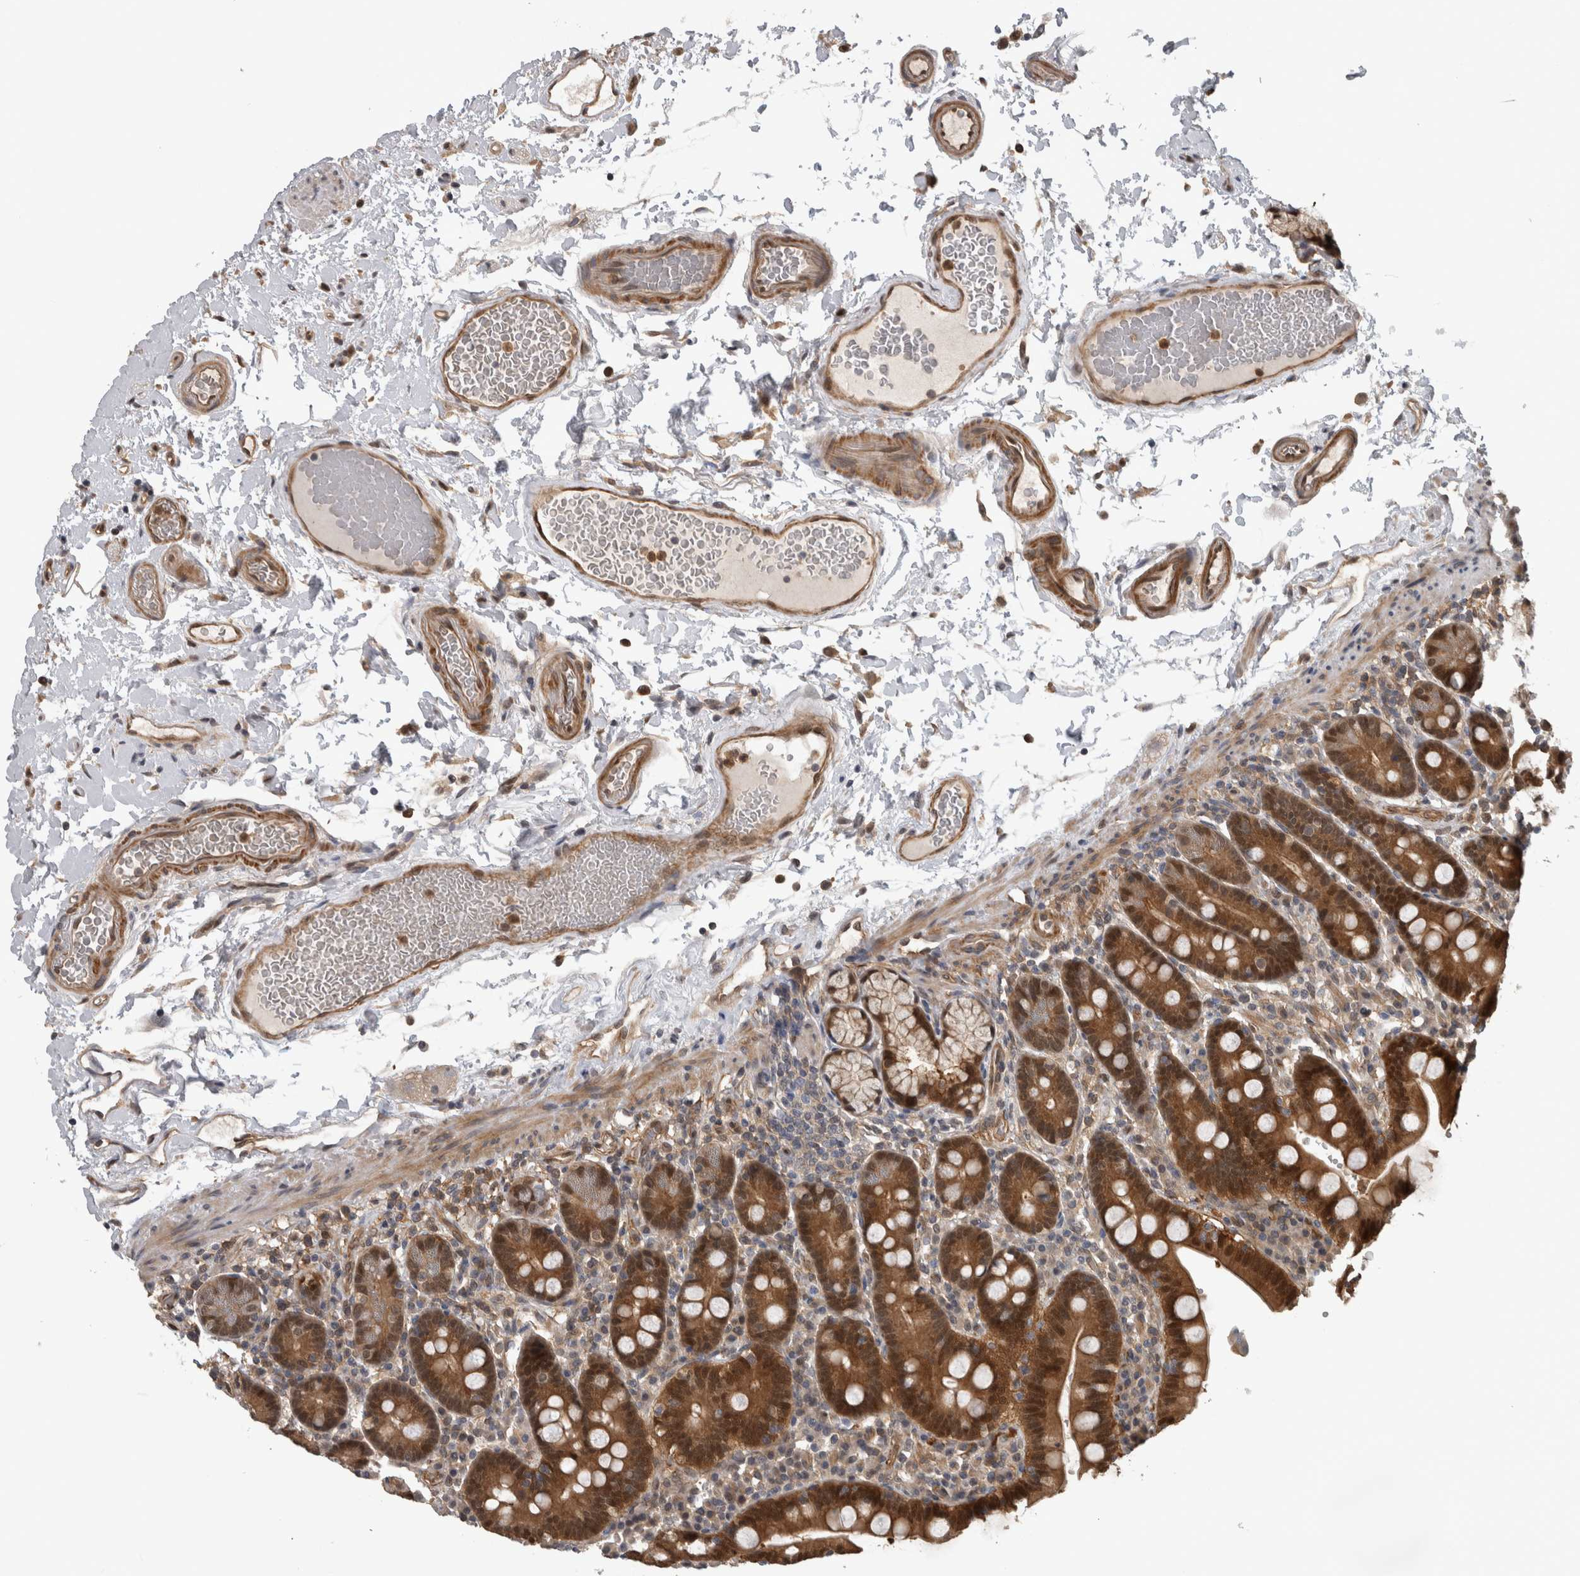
{"staining": {"intensity": "strong", "quantity": ">75%", "location": "cytoplasmic/membranous,nuclear"}, "tissue": "duodenum", "cell_type": "Glandular cells", "image_type": "normal", "snomed": [{"axis": "morphology", "description": "Normal tissue, NOS"}, {"axis": "topography", "description": "Small intestine, NOS"}], "caption": "A high-resolution histopathology image shows immunohistochemistry (IHC) staining of benign duodenum, which reveals strong cytoplasmic/membranous,nuclear staining in approximately >75% of glandular cells. (DAB (3,3'-diaminobenzidine) = brown stain, brightfield microscopy at high magnification).", "gene": "NAPRT", "patient": {"sex": "female", "age": 71}}